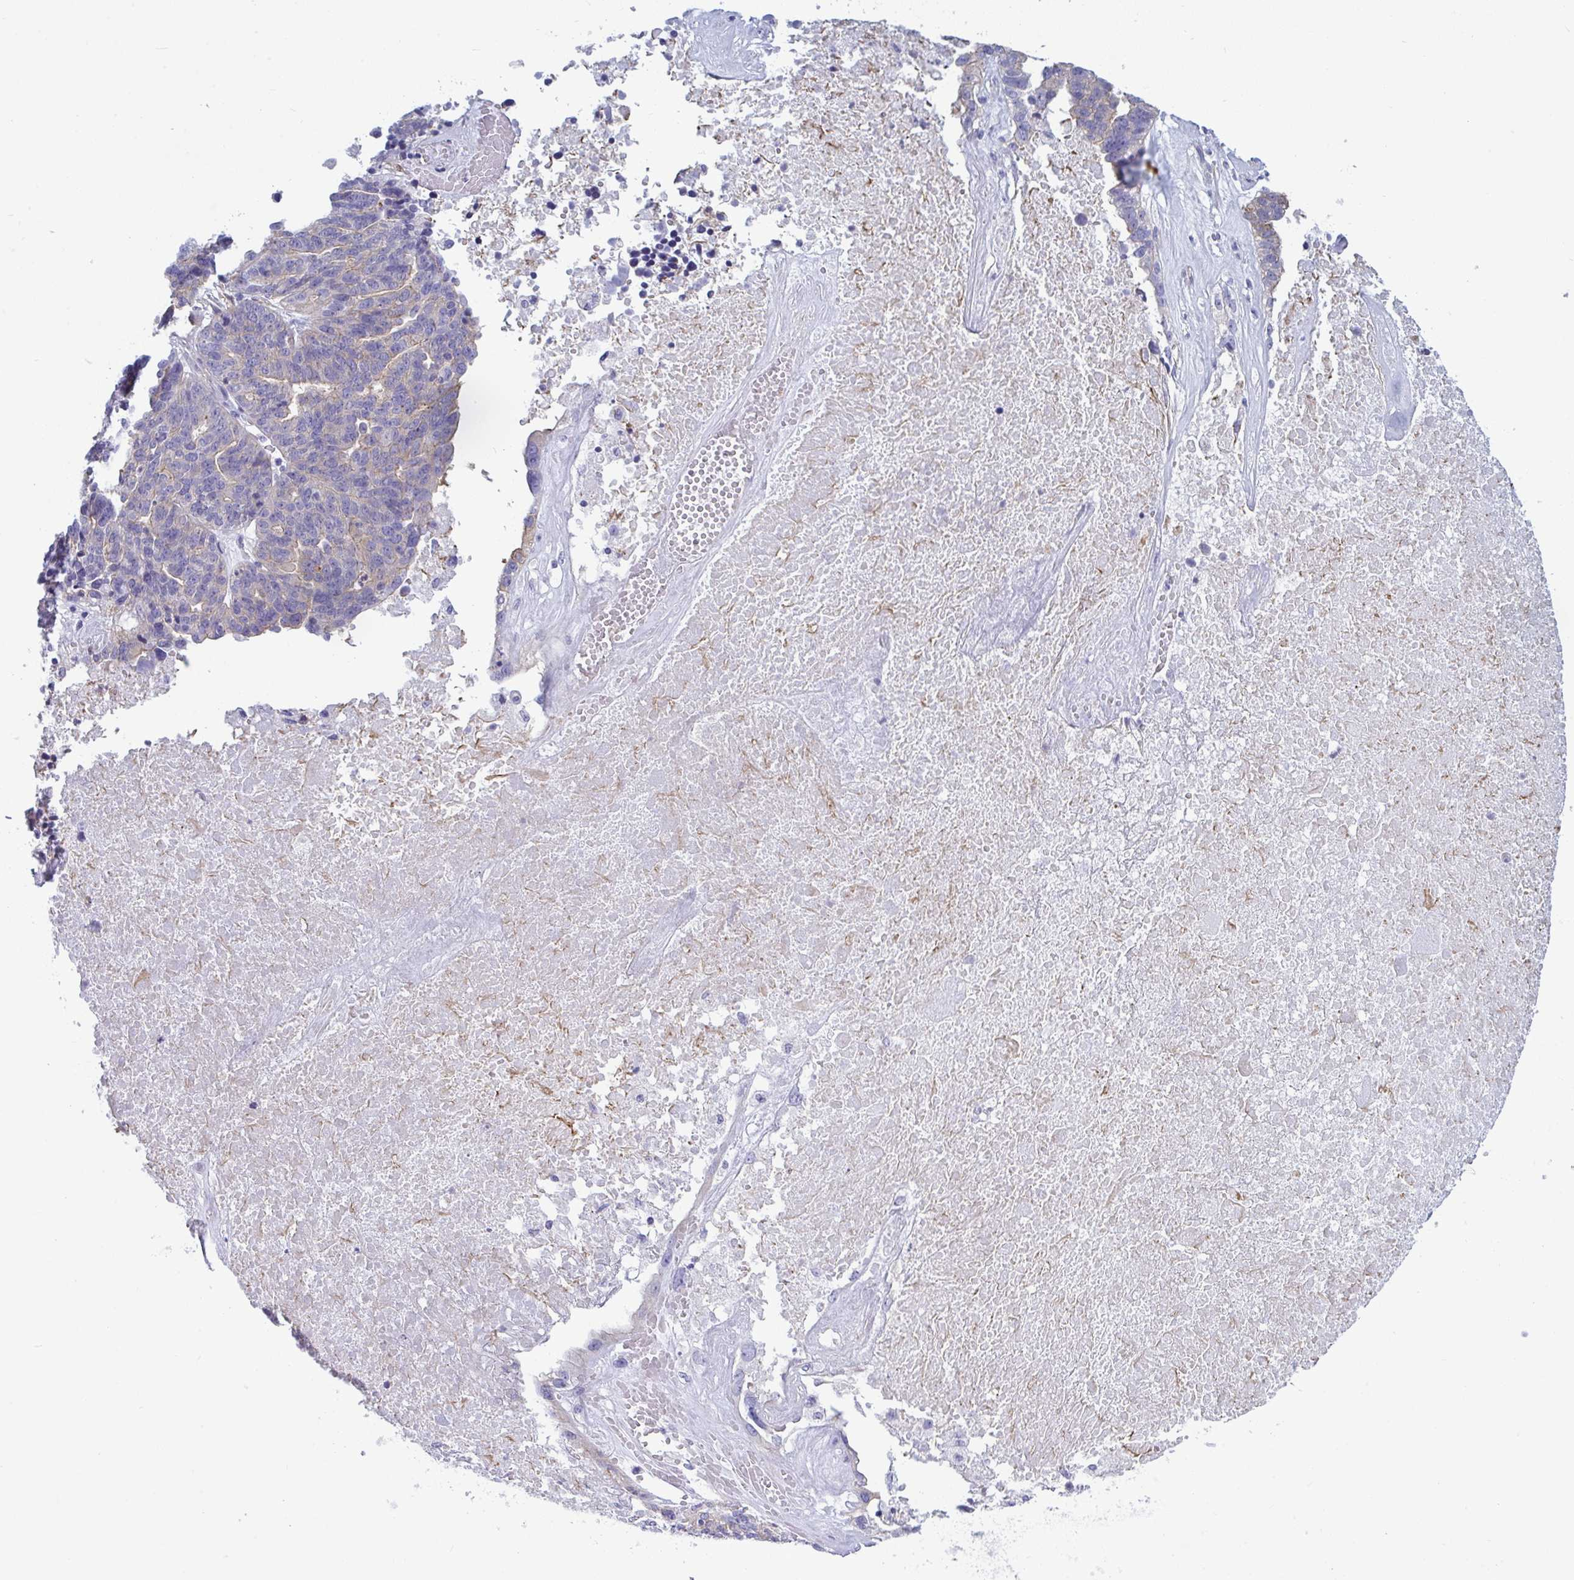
{"staining": {"intensity": "negative", "quantity": "none", "location": "none"}, "tissue": "ovarian cancer", "cell_type": "Tumor cells", "image_type": "cancer", "snomed": [{"axis": "morphology", "description": "Cystadenocarcinoma, serous, NOS"}, {"axis": "topography", "description": "Ovary"}], "caption": "This is an immunohistochemistry (IHC) histopathology image of human ovarian serous cystadenocarcinoma. There is no expression in tumor cells.", "gene": "MYH10", "patient": {"sex": "female", "age": 59}}